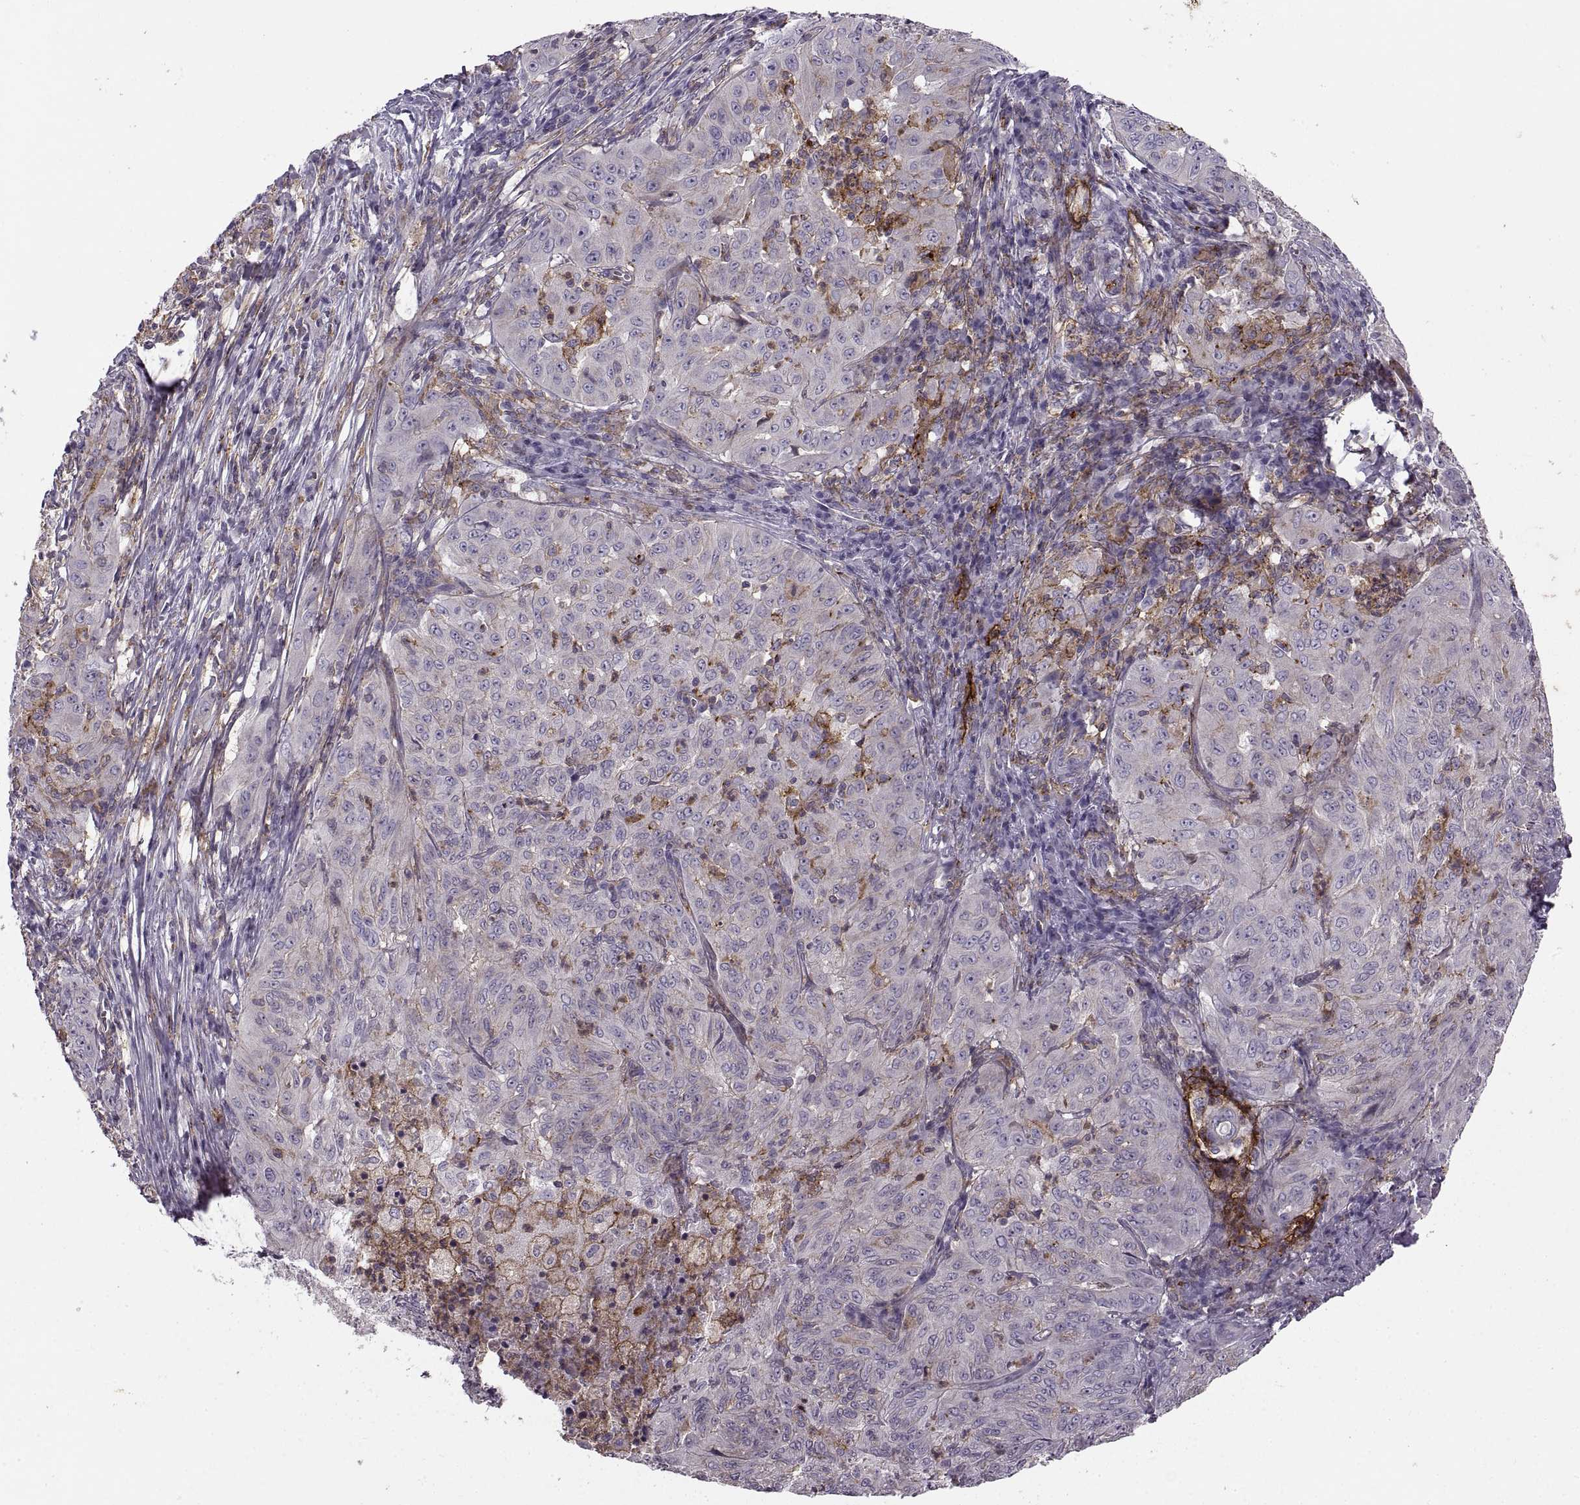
{"staining": {"intensity": "negative", "quantity": "none", "location": "none"}, "tissue": "pancreatic cancer", "cell_type": "Tumor cells", "image_type": "cancer", "snomed": [{"axis": "morphology", "description": "Adenocarcinoma, NOS"}, {"axis": "topography", "description": "Pancreas"}], "caption": "A micrograph of human pancreatic cancer (adenocarcinoma) is negative for staining in tumor cells.", "gene": "RALB", "patient": {"sex": "male", "age": 63}}